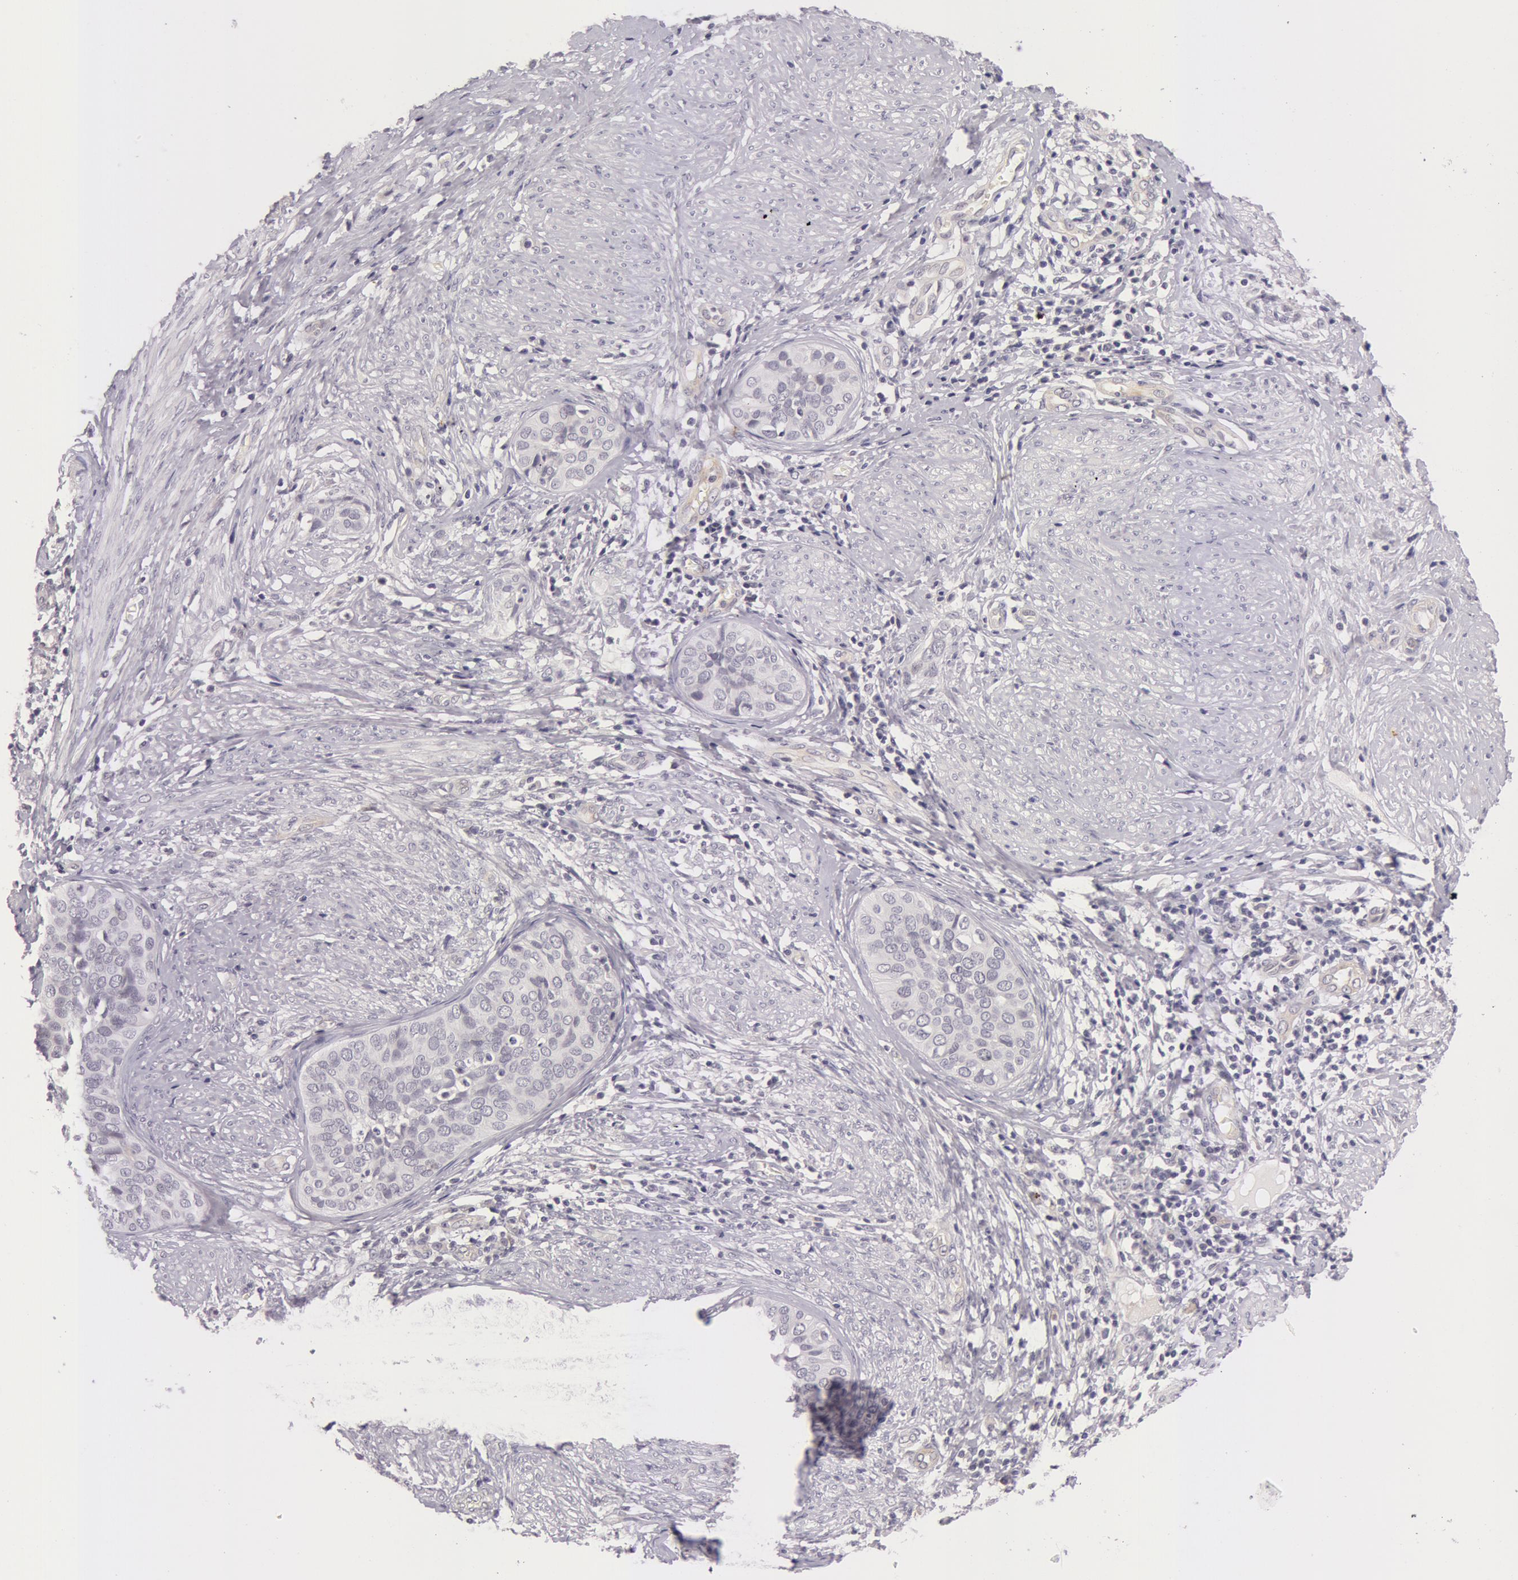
{"staining": {"intensity": "negative", "quantity": "none", "location": "none"}, "tissue": "cervical cancer", "cell_type": "Tumor cells", "image_type": "cancer", "snomed": [{"axis": "morphology", "description": "Squamous cell carcinoma, NOS"}, {"axis": "topography", "description": "Cervix"}], "caption": "A high-resolution image shows immunohistochemistry (IHC) staining of cervical cancer (squamous cell carcinoma), which reveals no significant expression in tumor cells.", "gene": "RBMY1F", "patient": {"sex": "female", "age": 31}}